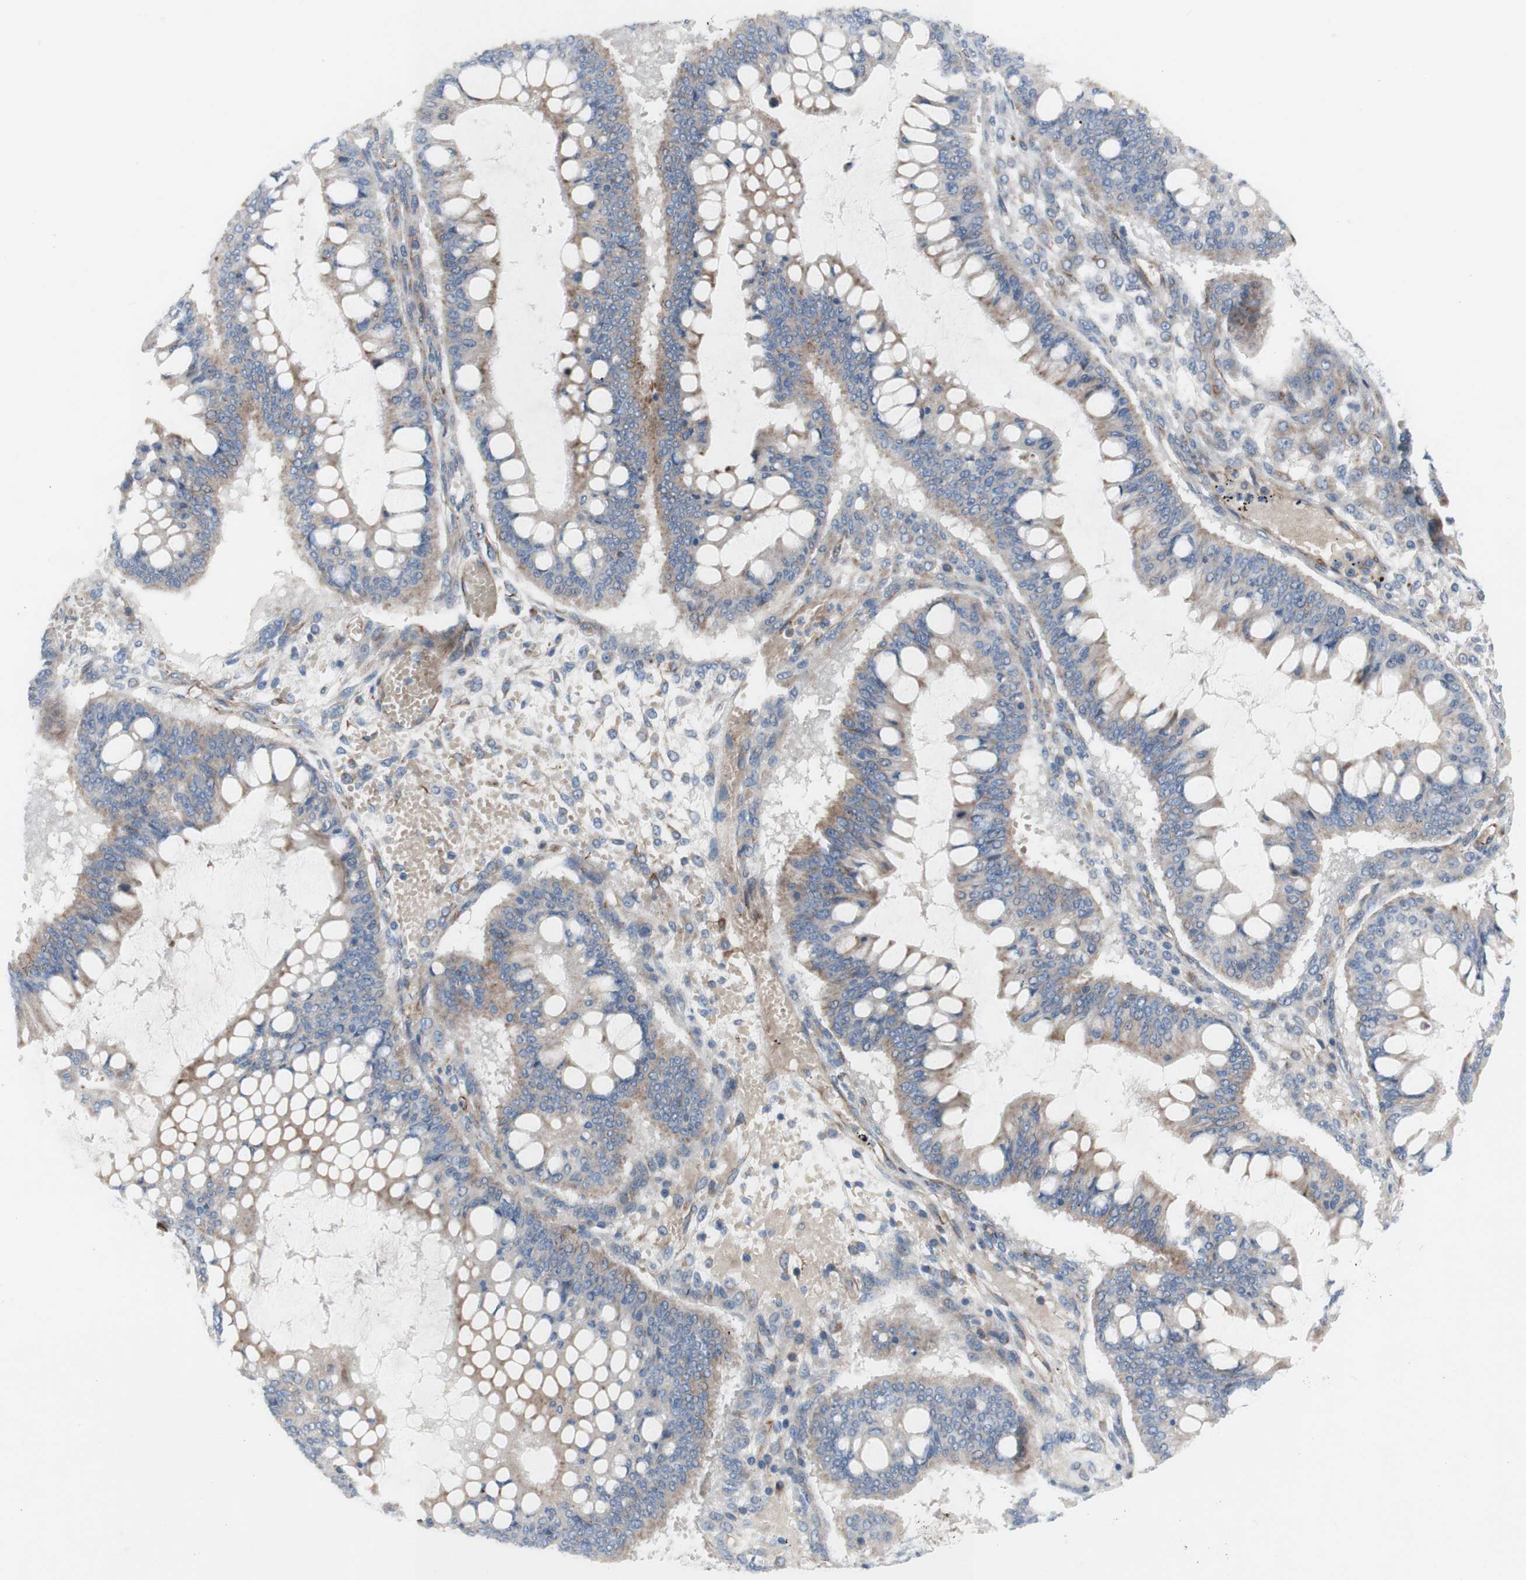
{"staining": {"intensity": "weak", "quantity": ">75%", "location": "cytoplasmic/membranous"}, "tissue": "ovarian cancer", "cell_type": "Tumor cells", "image_type": "cancer", "snomed": [{"axis": "morphology", "description": "Cystadenocarcinoma, mucinous, NOS"}, {"axis": "topography", "description": "Ovary"}], "caption": "An immunohistochemistry (IHC) image of tumor tissue is shown. Protein staining in brown shows weak cytoplasmic/membranous positivity in ovarian mucinous cystadenocarcinoma within tumor cells.", "gene": "AGPAT5", "patient": {"sex": "female", "age": 73}}